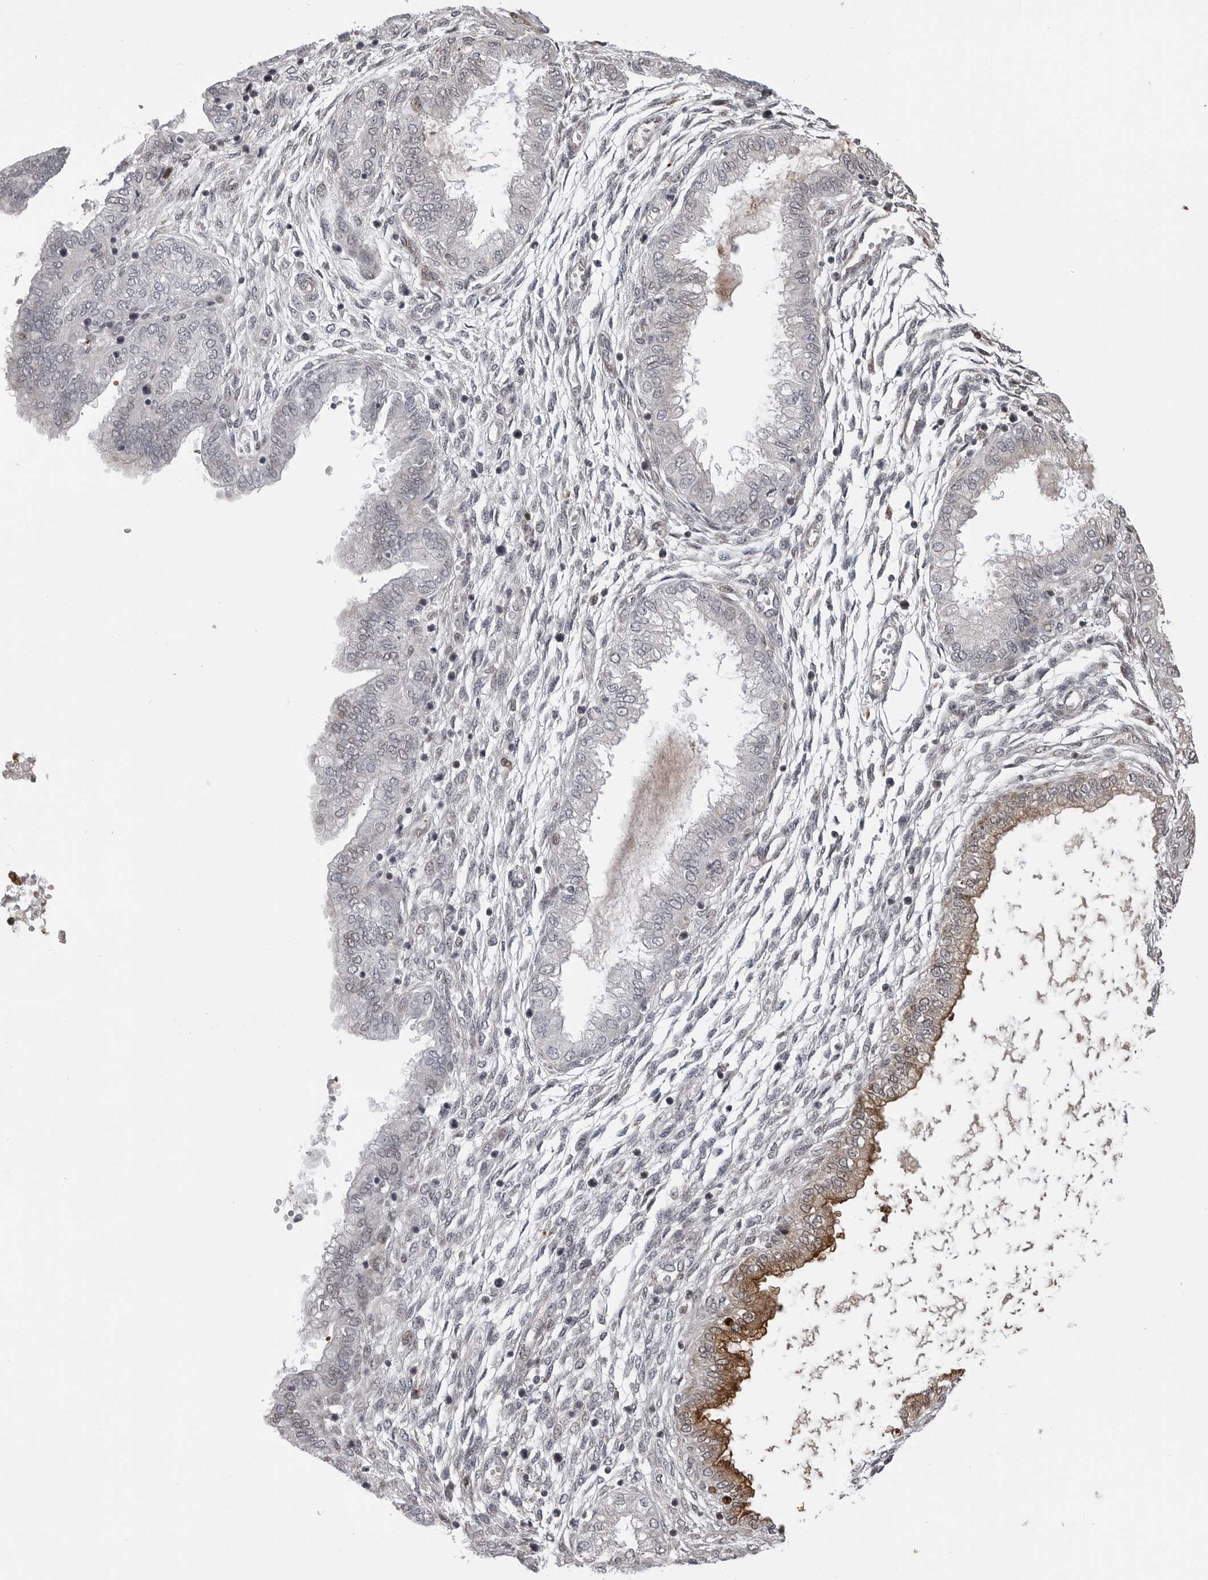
{"staining": {"intensity": "moderate", "quantity": "<25%", "location": "cytoplasmic/membranous"}, "tissue": "endometrium", "cell_type": "Cells in endometrial stroma", "image_type": "normal", "snomed": [{"axis": "morphology", "description": "Normal tissue, NOS"}, {"axis": "topography", "description": "Endometrium"}], "caption": "Immunohistochemistry image of normal endometrium: human endometrium stained using IHC shows low levels of moderate protein expression localized specifically in the cytoplasmic/membranous of cells in endometrial stroma, appearing as a cytoplasmic/membranous brown color.", "gene": "CXCR5", "patient": {"sex": "female", "age": 33}}